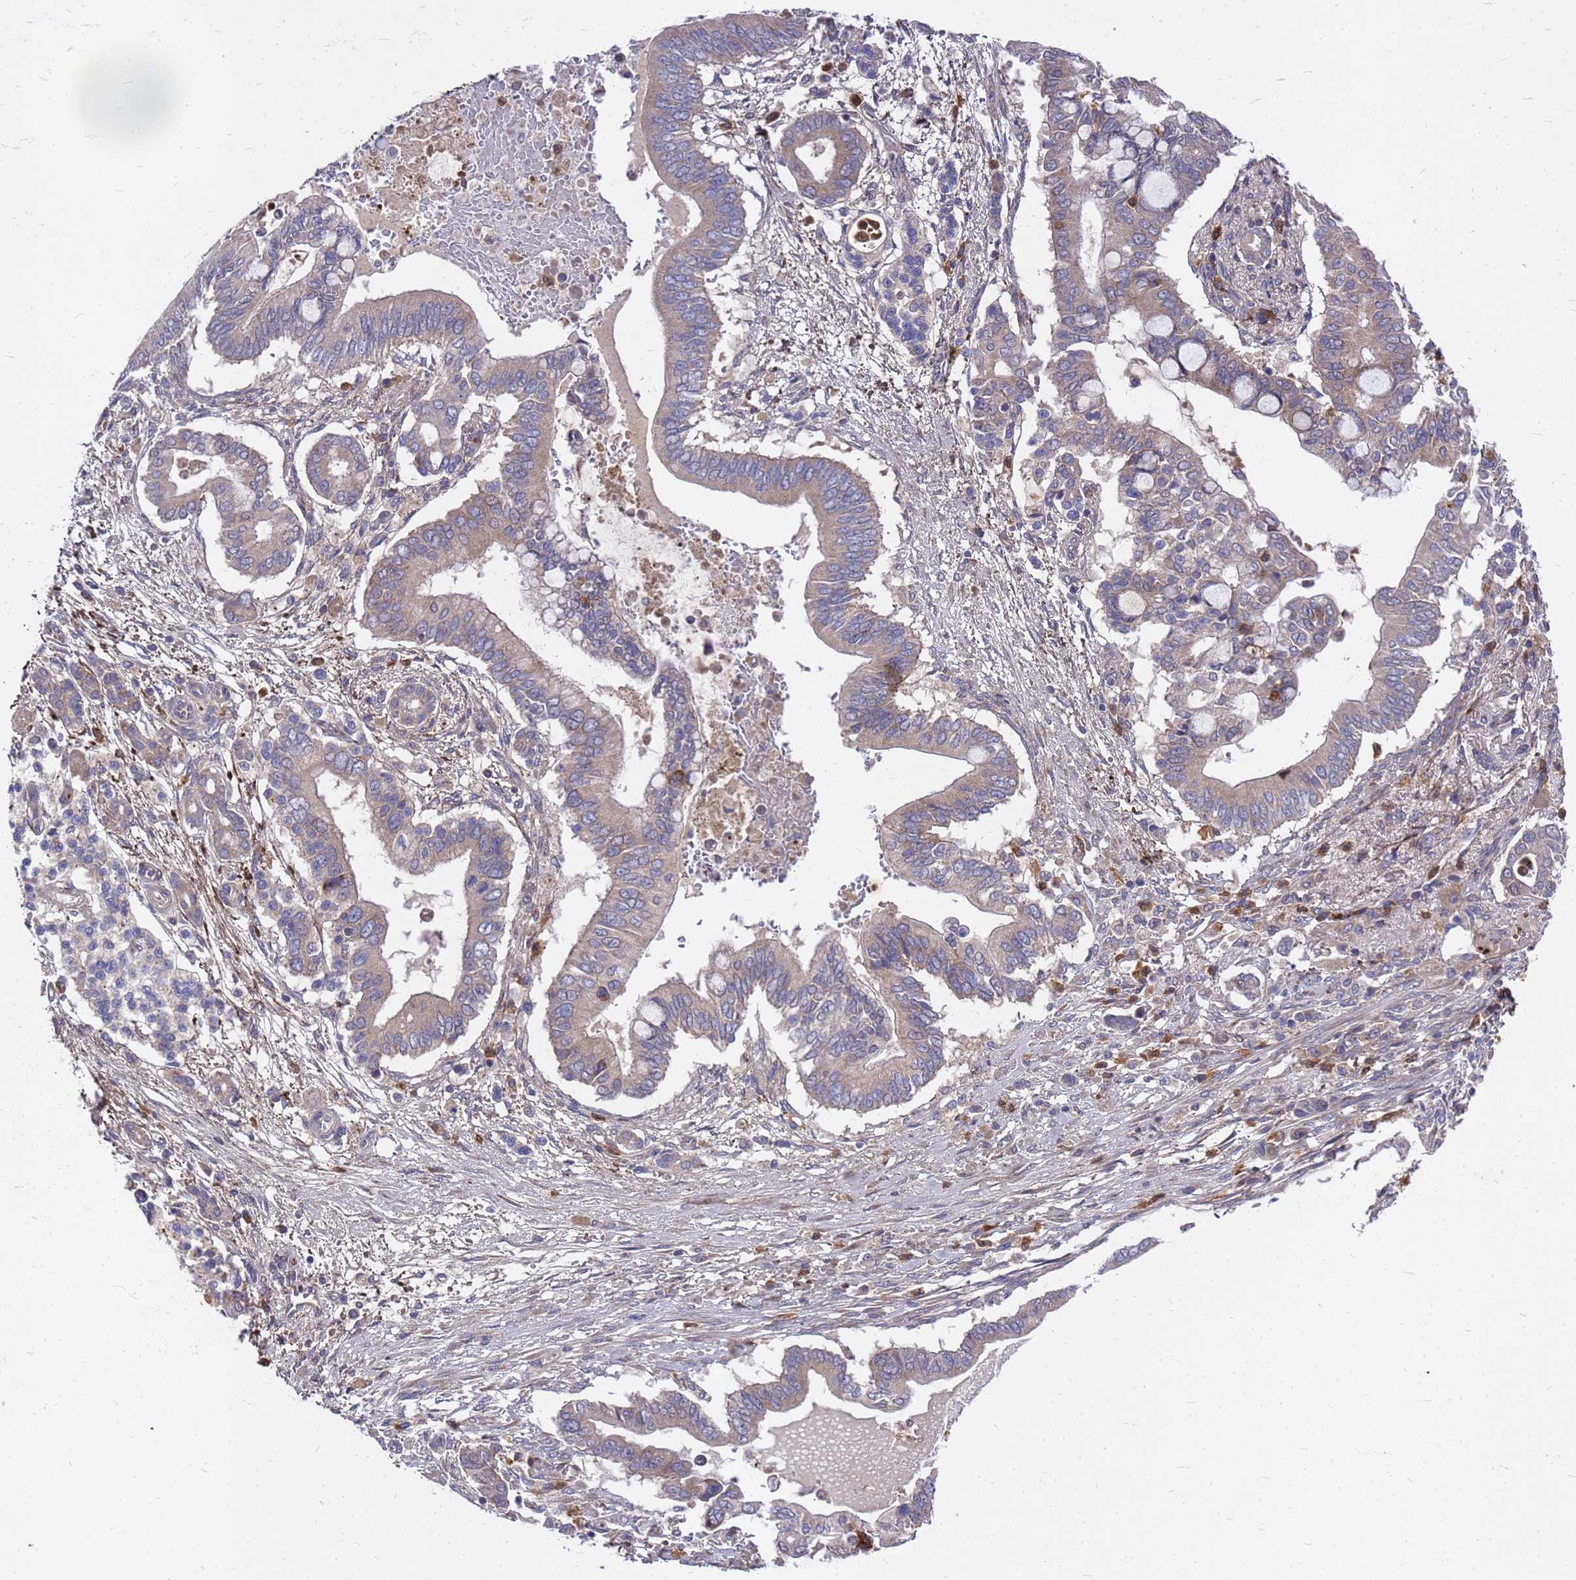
{"staining": {"intensity": "weak", "quantity": "<25%", "location": "cytoplasmic/membranous"}, "tissue": "pancreatic cancer", "cell_type": "Tumor cells", "image_type": "cancer", "snomed": [{"axis": "morphology", "description": "Adenocarcinoma, NOS"}, {"axis": "topography", "description": "Pancreas"}], "caption": "A micrograph of pancreatic cancer (adenocarcinoma) stained for a protein reveals no brown staining in tumor cells. (Stains: DAB IHC with hematoxylin counter stain, Microscopy: brightfield microscopy at high magnification).", "gene": "ZNF717", "patient": {"sex": "male", "age": 68}}